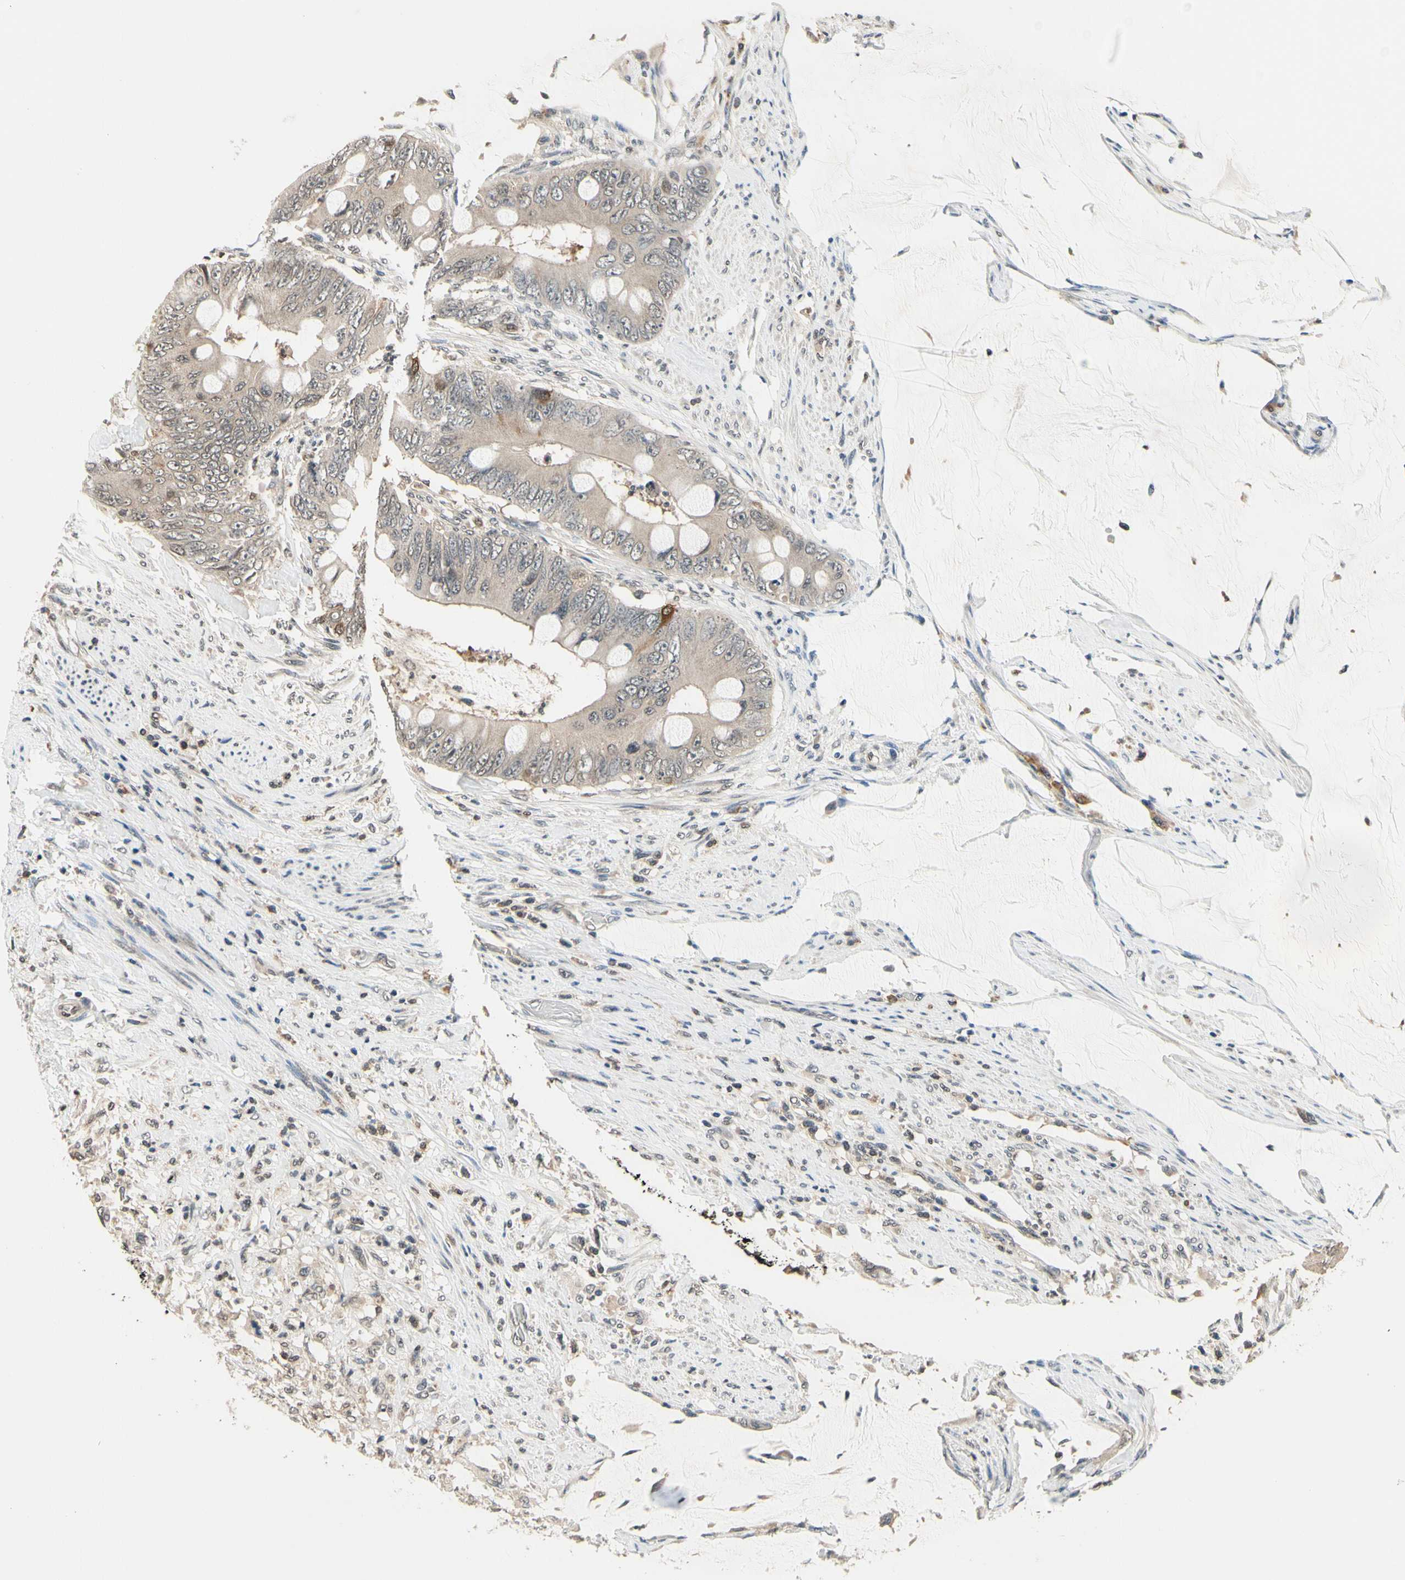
{"staining": {"intensity": "moderate", "quantity": ">75%", "location": "cytoplasmic/membranous"}, "tissue": "colorectal cancer", "cell_type": "Tumor cells", "image_type": "cancer", "snomed": [{"axis": "morphology", "description": "Adenocarcinoma, NOS"}, {"axis": "topography", "description": "Rectum"}], "caption": "DAB immunohistochemical staining of human colorectal cancer (adenocarcinoma) demonstrates moderate cytoplasmic/membranous protein staining in about >75% of tumor cells. The staining was performed using DAB to visualize the protein expression in brown, while the nuclei were stained in blue with hematoxylin (Magnification: 20x).", "gene": "GCLC", "patient": {"sex": "female", "age": 77}}